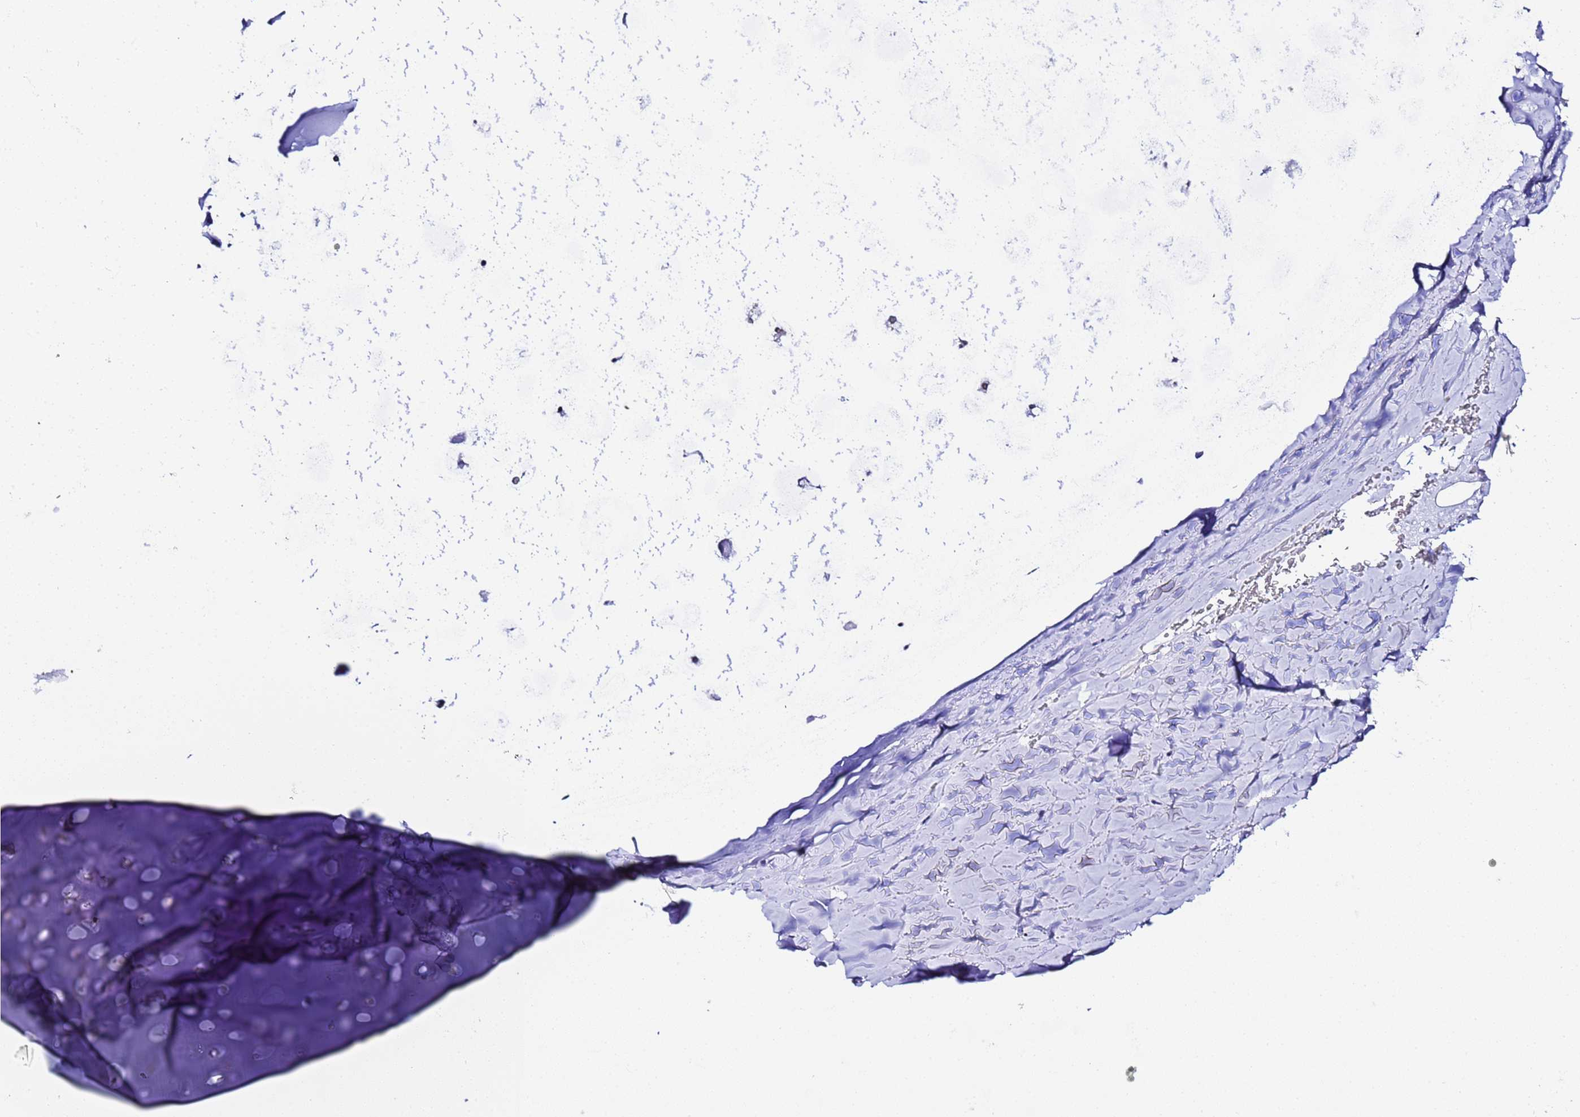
{"staining": {"intensity": "negative", "quantity": "none", "location": "none"}, "tissue": "adipose tissue", "cell_type": "Adipocytes", "image_type": "normal", "snomed": [{"axis": "morphology", "description": "Normal tissue, NOS"}, {"axis": "topography", "description": "Cartilage tissue"}], "caption": "DAB (3,3'-diaminobenzidine) immunohistochemical staining of normal adipose tissue displays no significant positivity in adipocytes.", "gene": "ACTL6B", "patient": {"sex": "male", "age": 66}}